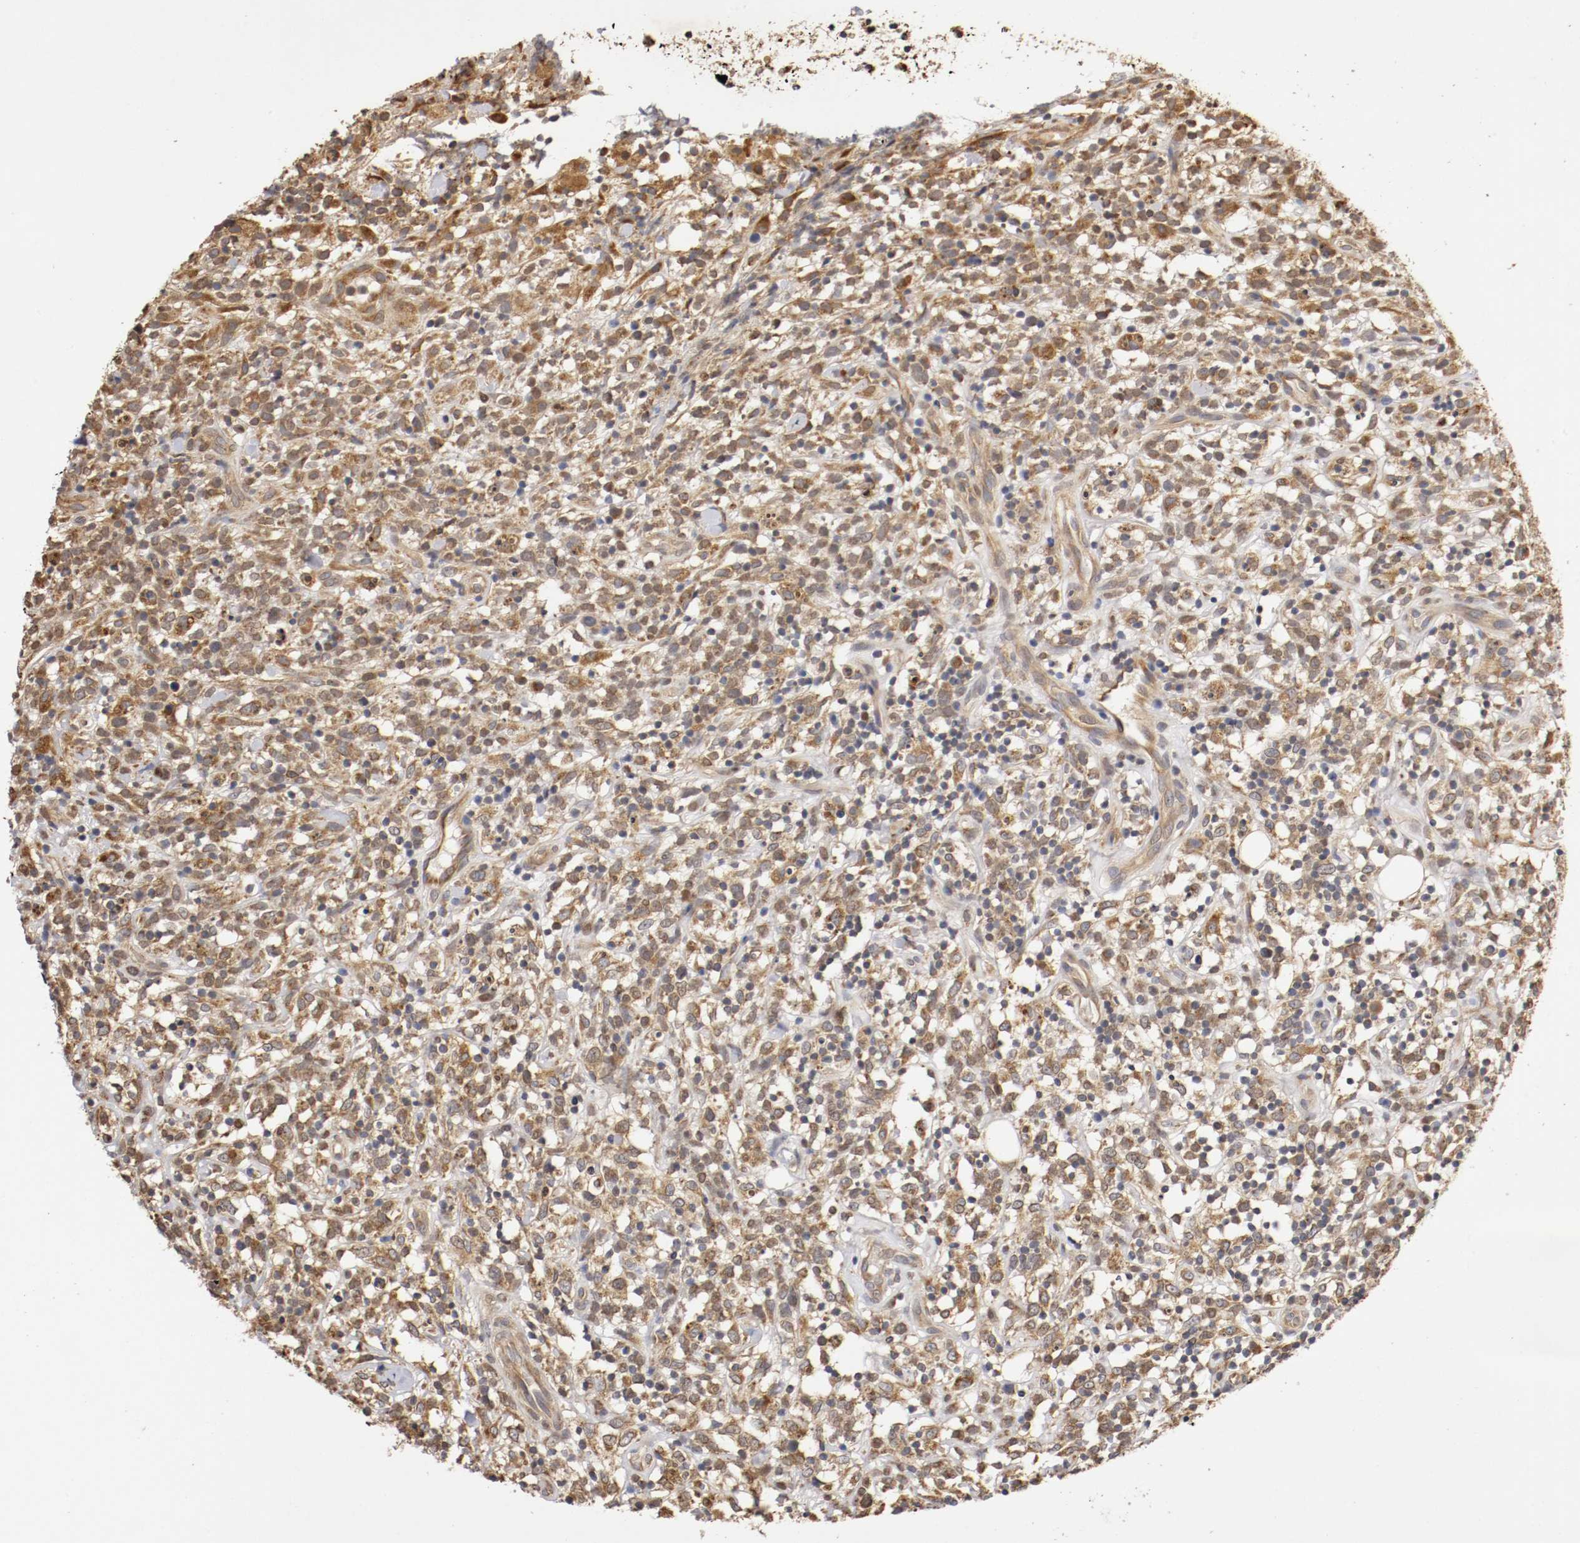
{"staining": {"intensity": "moderate", "quantity": ">75%", "location": "cytoplasmic/membranous"}, "tissue": "lymphoma", "cell_type": "Tumor cells", "image_type": "cancer", "snomed": [{"axis": "morphology", "description": "Malignant lymphoma, non-Hodgkin's type, High grade"}, {"axis": "topography", "description": "Lymph node"}], "caption": "This is a micrograph of IHC staining of malignant lymphoma, non-Hodgkin's type (high-grade), which shows moderate expression in the cytoplasmic/membranous of tumor cells.", "gene": "VEZT", "patient": {"sex": "female", "age": 73}}